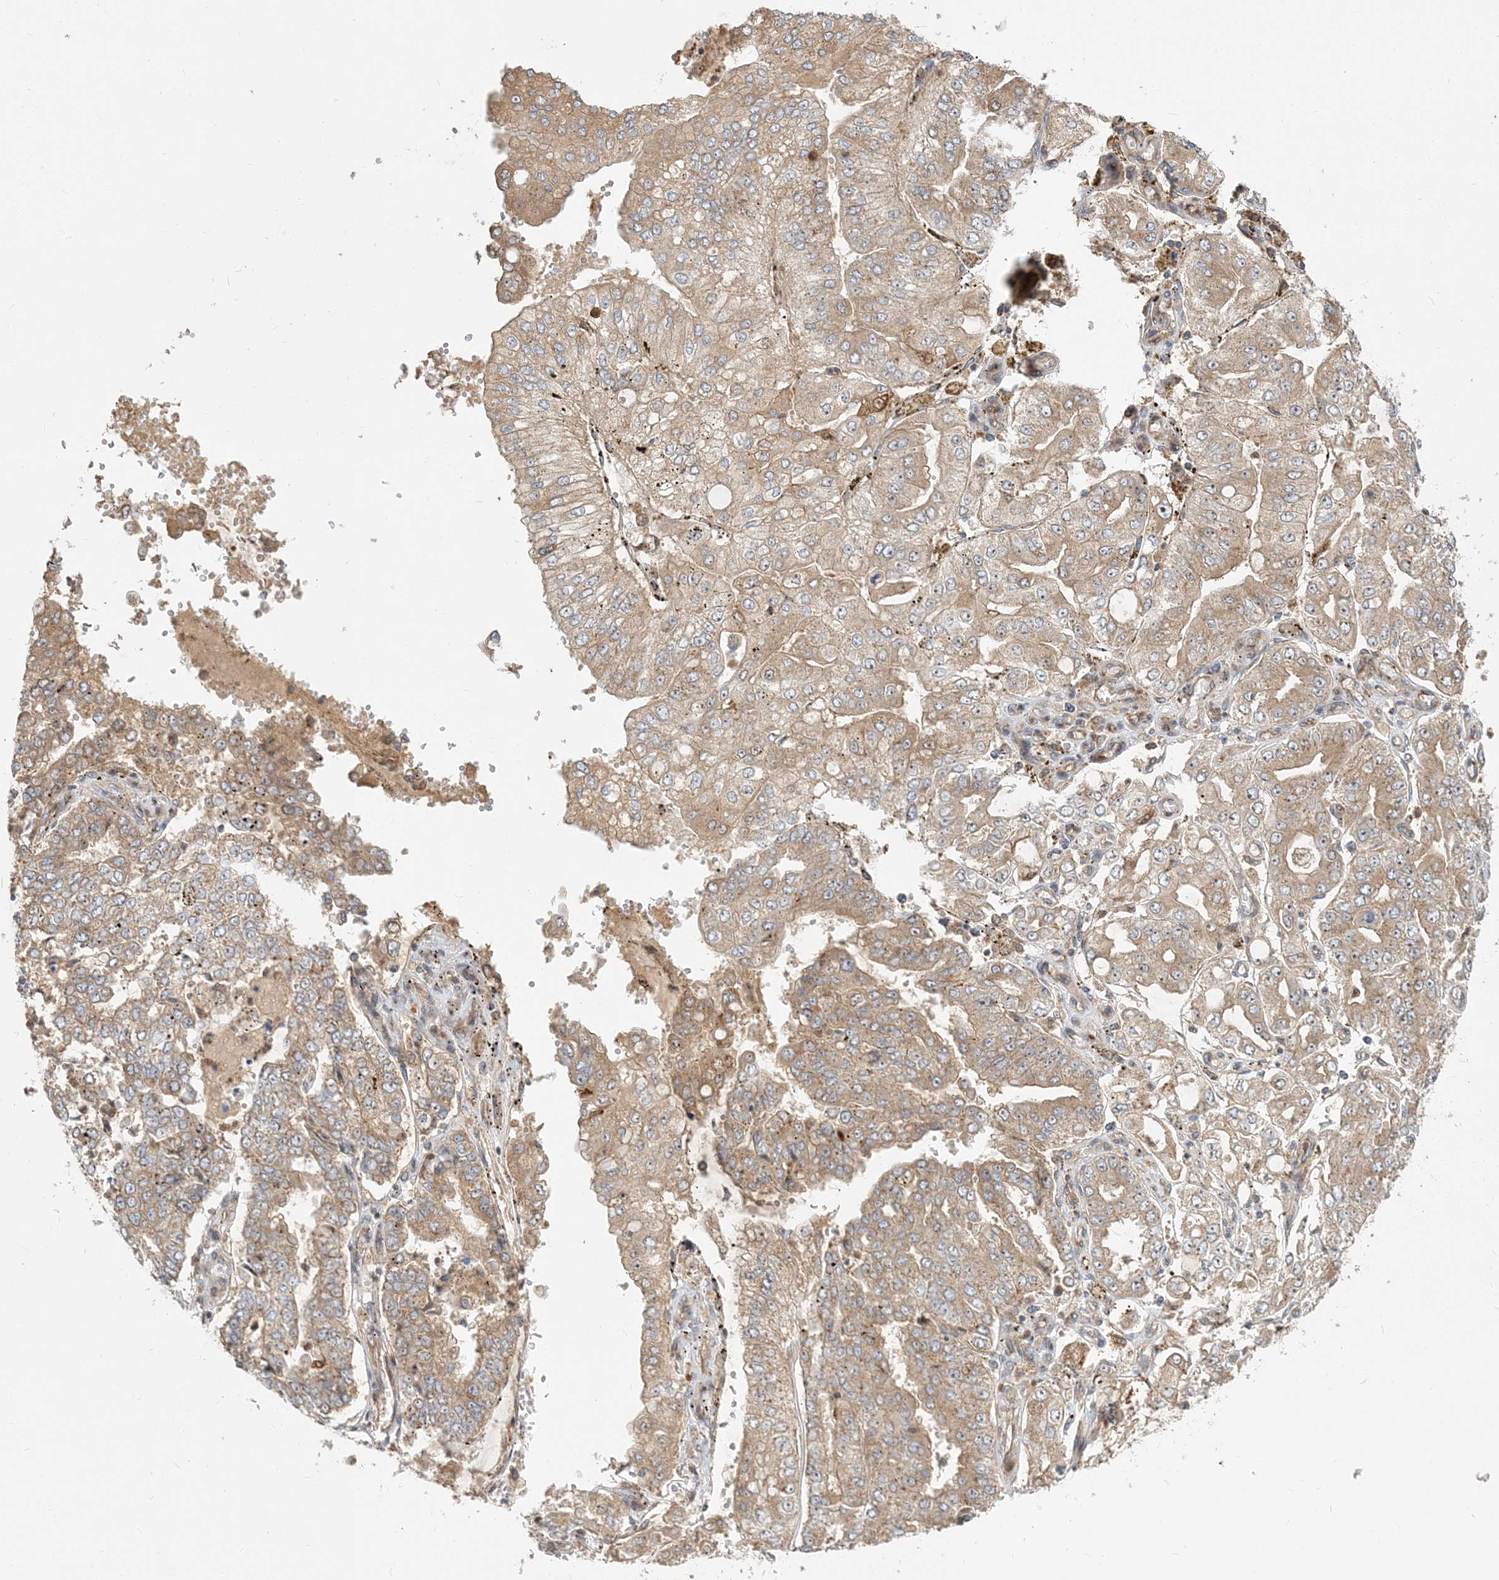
{"staining": {"intensity": "moderate", "quantity": ">75%", "location": "cytoplasmic/membranous"}, "tissue": "stomach cancer", "cell_type": "Tumor cells", "image_type": "cancer", "snomed": [{"axis": "morphology", "description": "Adenocarcinoma, NOS"}, {"axis": "topography", "description": "Stomach"}], "caption": "Stomach cancer stained with a brown dye shows moderate cytoplasmic/membranous positive staining in approximately >75% of tumor cells.", "gene": "AP1AR", "patient": {"sex": "male", "age": 76}}